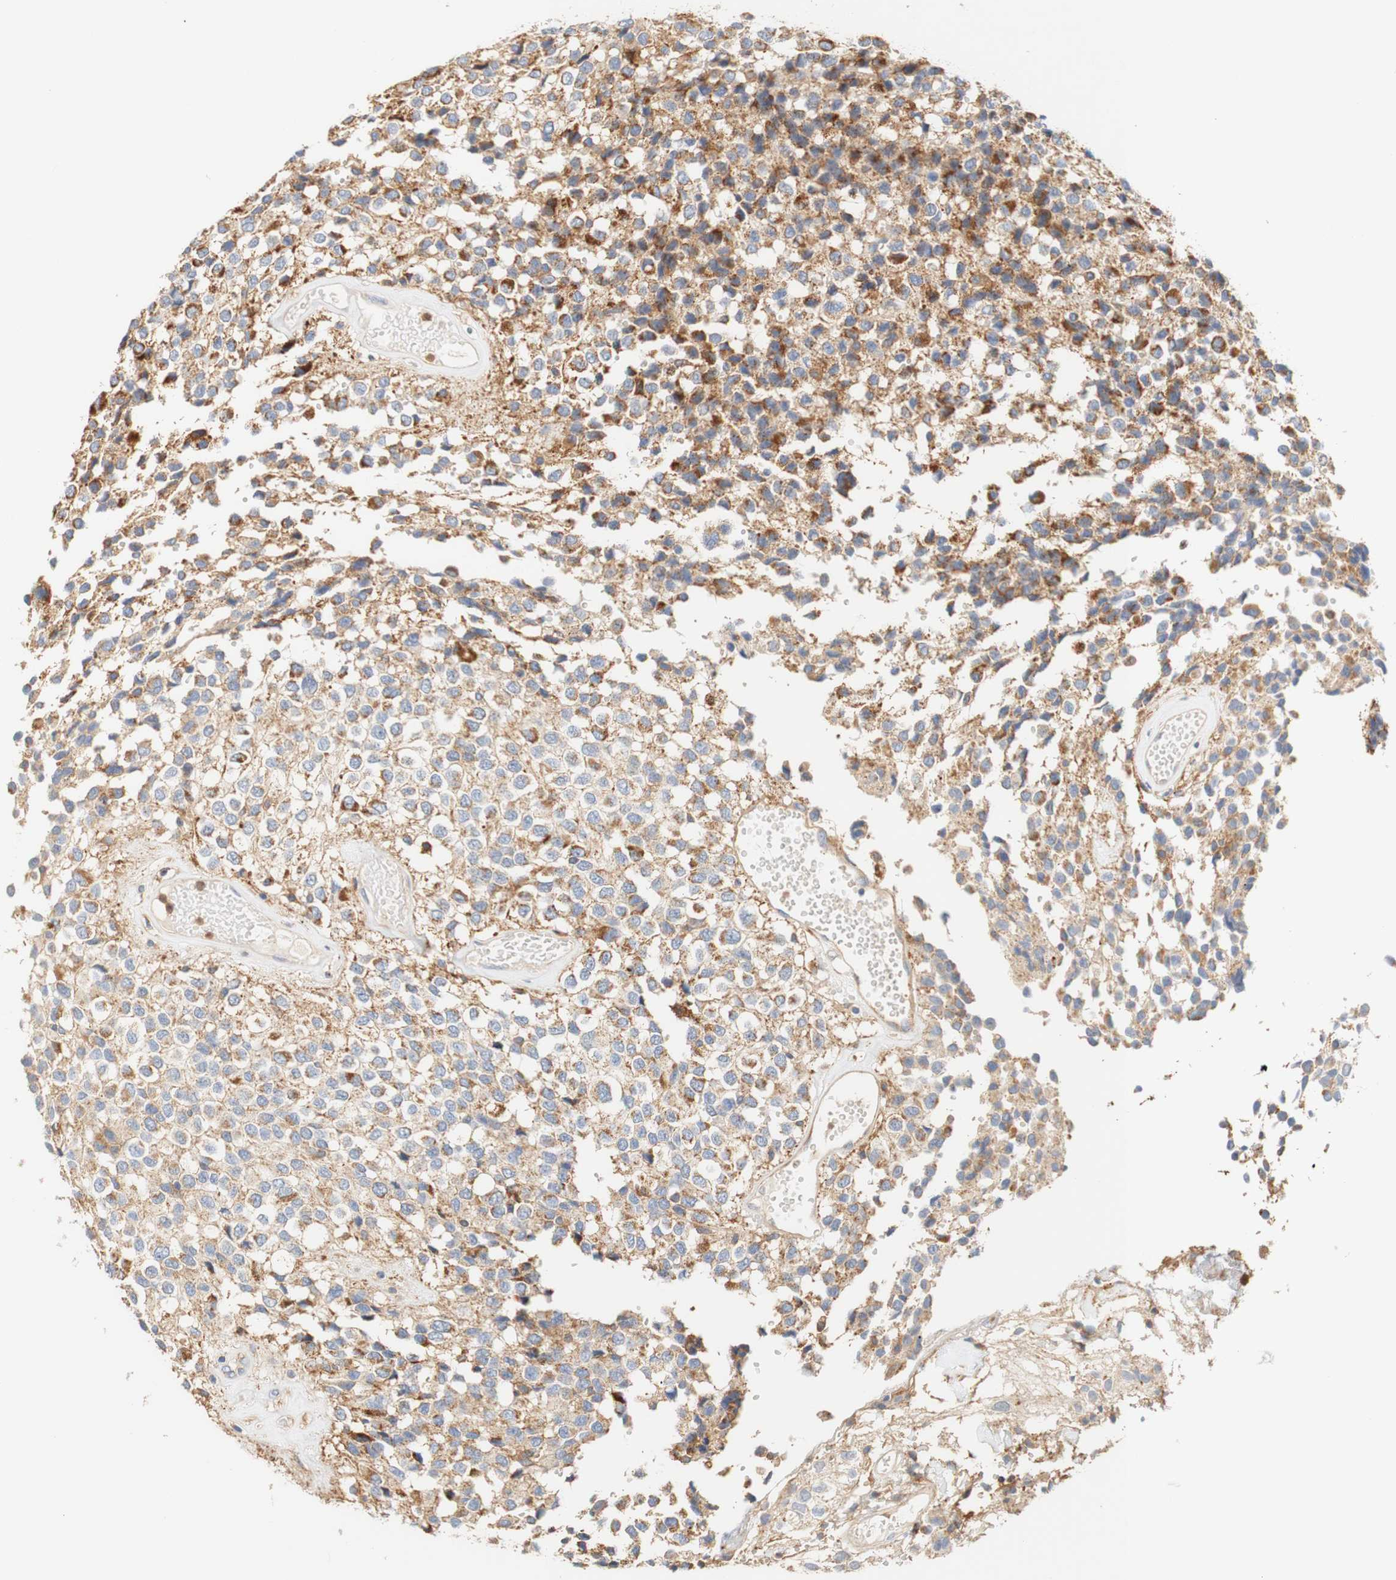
{"staining": {"intensity": "moderate", "quantity": "25%-75%", "location": "cytoplasmic/membranous"}, "tissue": "glioma", "cell_type": "Tumor cells", "image_type": "cancer", "snomed": [{"axis": "morphology", "description": "Glioma, malignant, High grade"}, {"axis": "topography", "description": "Brain"}], "caption": "Protein analysis of malignant glioma (high-grade) tissue reveals moderate cytoplasmic/membranous staining in about 25%-75% of tumor cells.", "gene": "PCDH7", "patient": {"sex": "male", "age": 32}}